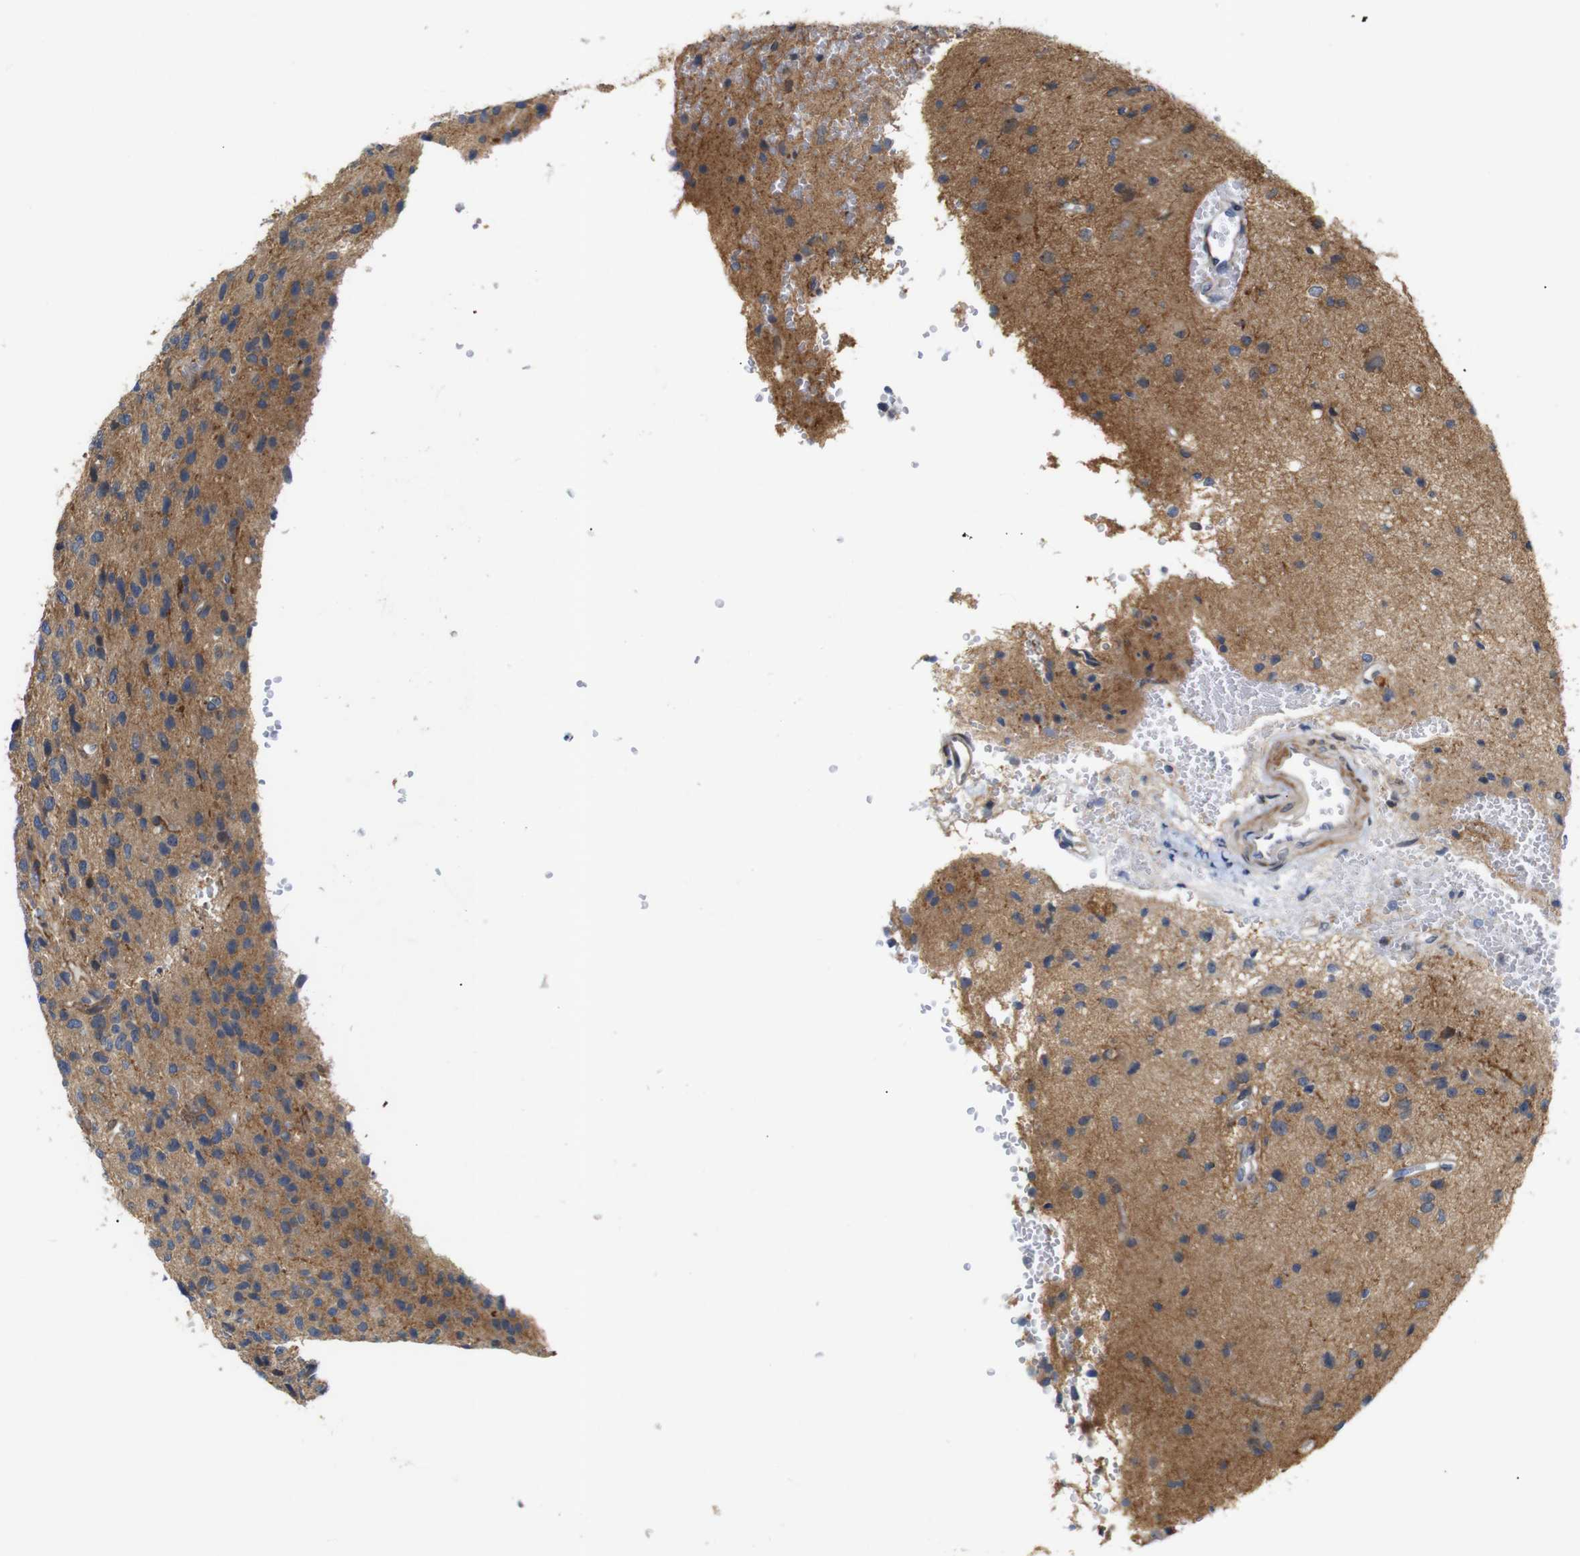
{"staining": {"intensity": "moderate", "quantity": "<25%", "location": "cytoplasmic/membranous"}, "tissue": "glioma", "cell_type": "Tumor cells", "image_type": "cancer", "snomed": [{"axis": "morphology", "description": "Glioma, malignant, High grade"}, {"axis": "topography", "description": "pancreas cauda"}], "caption": "Immunohistochemical staining of human malignant high-grade glioma shows moderate cytoplasmic/membranous protein positivity in approximately <25% of tumor cells.", "gene": "P3H2", "patient": {"sex": "male", "age": 60}}